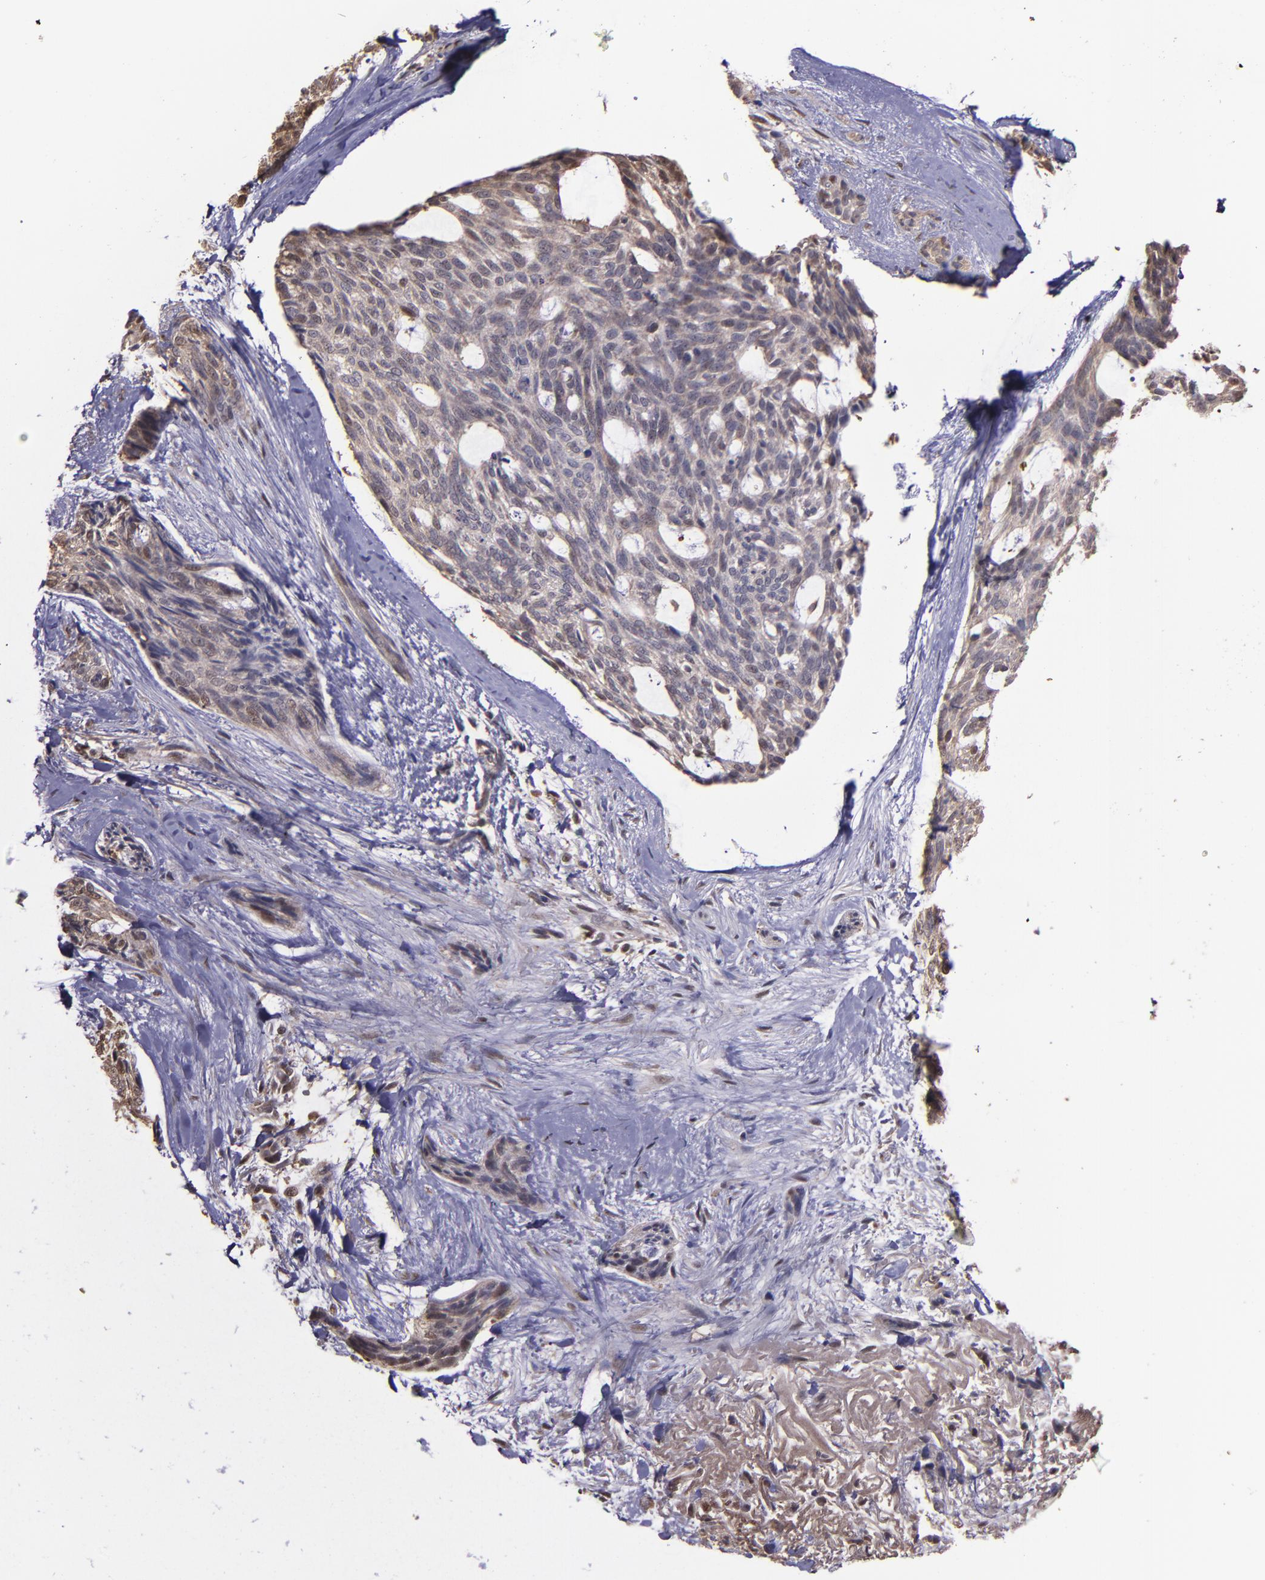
{"staining": {"intensity": "weak", "quantity": "25%-75%", "location": "cytoplasmic/membranous,nuclear"}, "tissue": "skin cancer", "cell_type": "Tumor cells", "image_type": "cancer", "snomed": [{"axis": "morphology", "description": "Normal tissue, NOS"}, {"axis": "morphology", "description": "Basal cell carcinoma"}, {"axis": "topography", "description": "Skin"}], "caption": "Protein expression analysis of skin basal cell carcinoma reveals weak cytoplasmic/membranous and nuclear positivity in approximately 25%-75% of tumor cells.", "gene": "SERPINF2", "patient": {"sex": "female", "age": 71}}